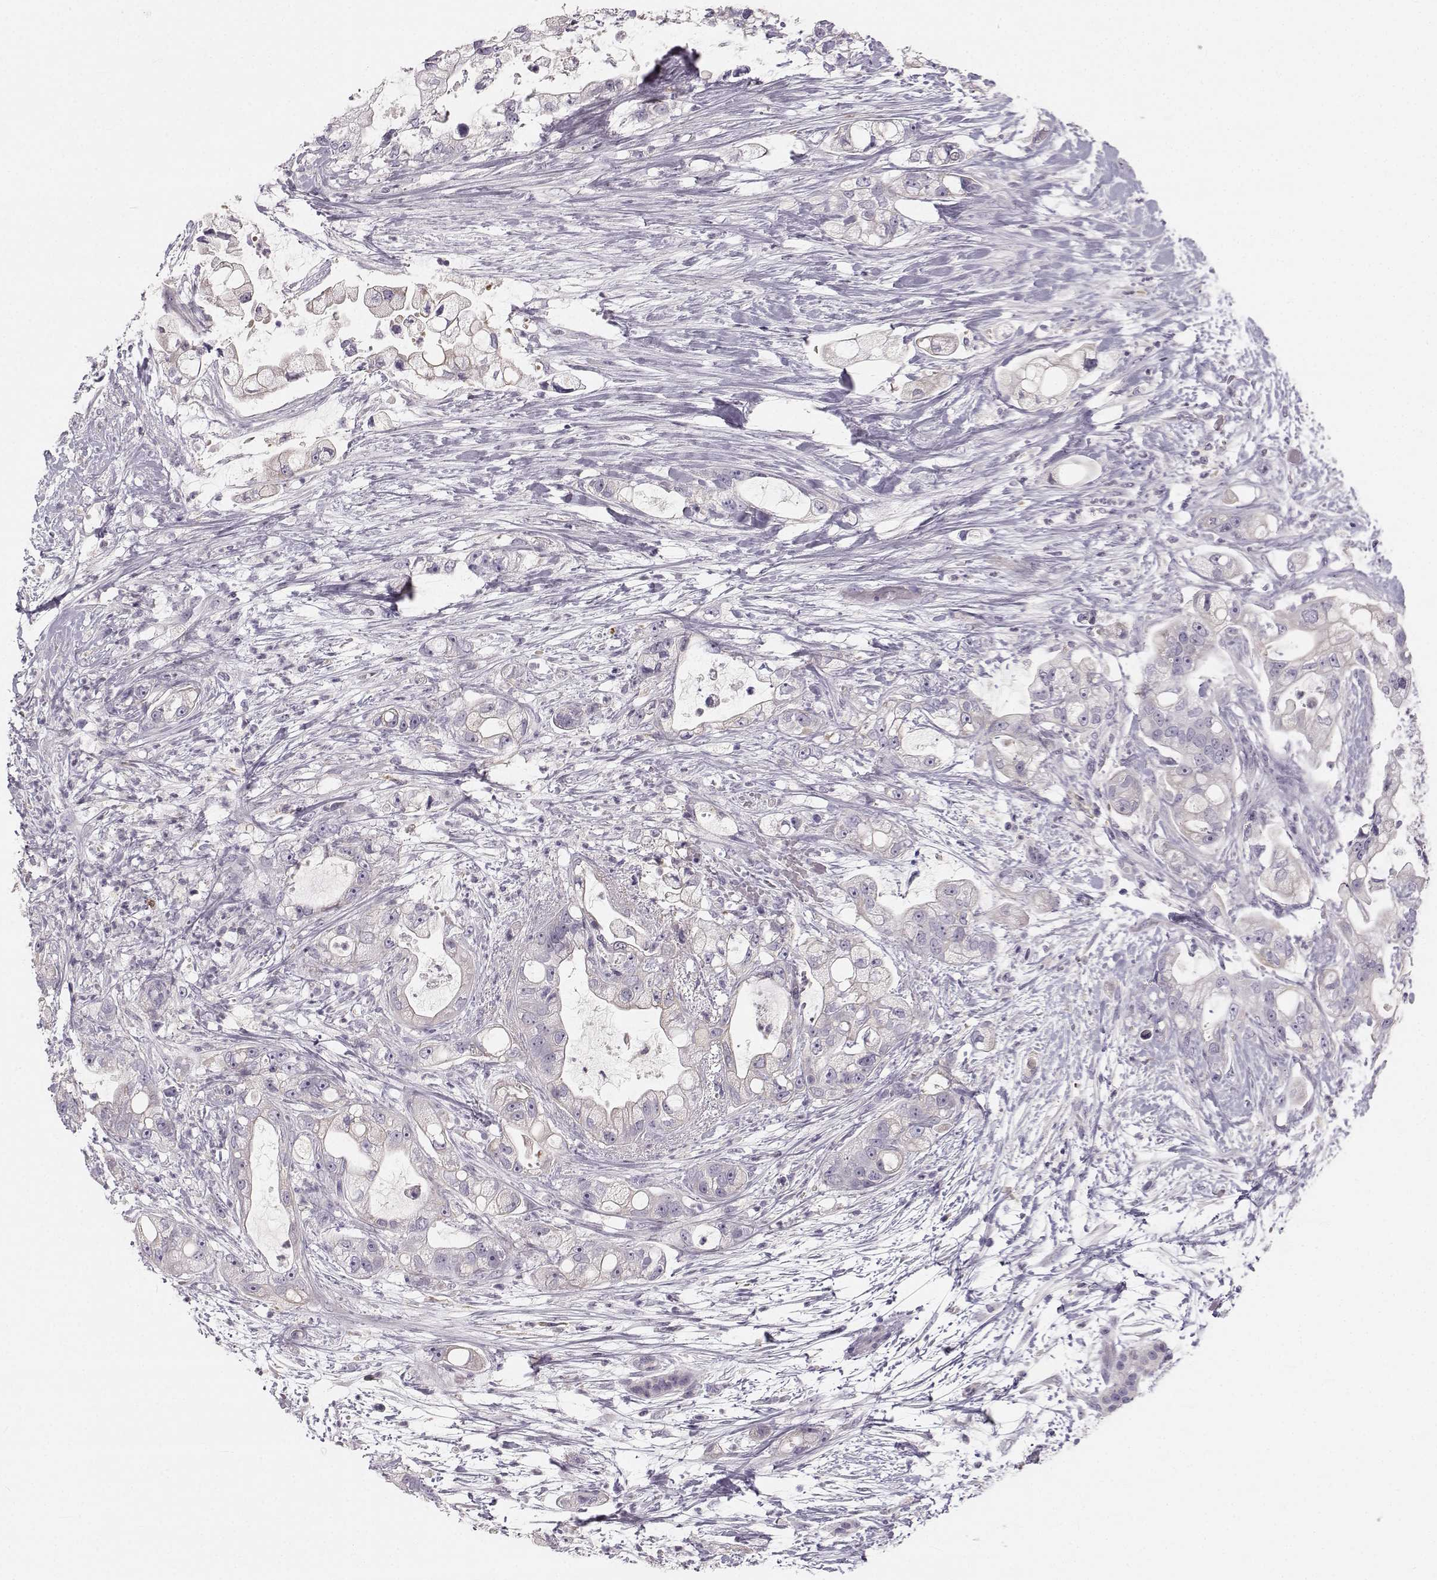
{"staining": {"intensity": "negative", "quantity": "none", "location": "none"}, "tissue": "pancreatic cancer", "cell_type": "Tumor cells", "image_type": "cancer", "snomed": [{"axis": "morphology", "description": "Adenocarcinoma, NOS"}, {"axis": "topography", "description": "Pancreas"}], "caption": "Adenocarcinoma (pancreatic) stained for a protein using immunohistochemistry (IHC) reveals no expression tumor cells.", "gene": "RUNDC3A", "patient": {"sex": "female", "age": 69}}